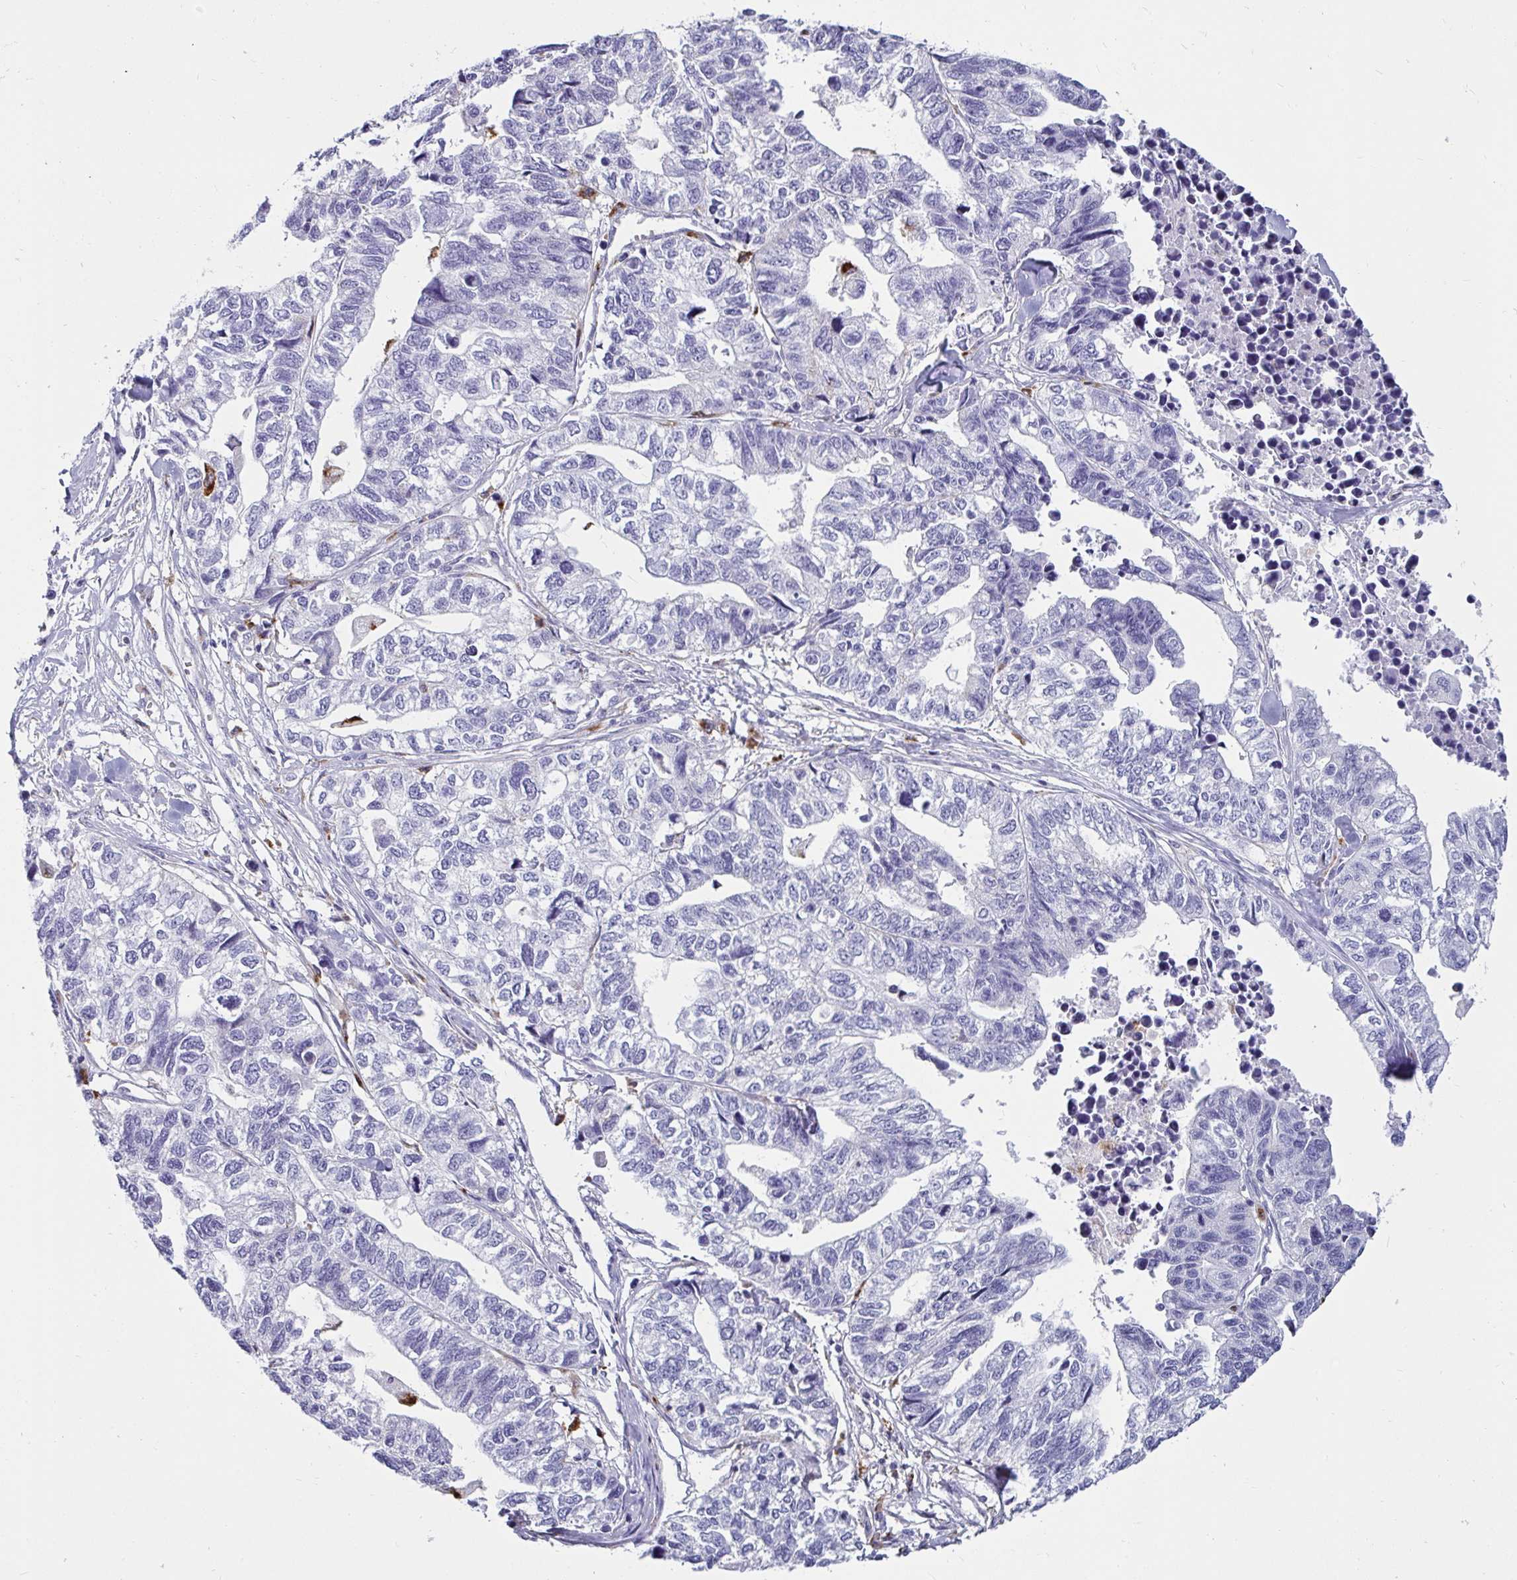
{"staining": {"intensity": "negative", "quantity": "none", "location": "none"}, "tissue": "stomach cancer", "cell_type": "Tumor cells", "image_type": "cancer", "snomed": [{"axis": "morphology", "description": "Adenocarcinoma, NOS"}, {"axis": "topography", "description": "Stomach, upper"}], "caption": "Immunohistochemical staining of human stomach adenocarcinoma exhibits no significant staining in tumor cells. The staining was performed using DAB (3,3'-diaminobenzidine) to visualize the protein expression in brown, while the nuclei were stained in blue with hematoxylin (Magnification: 20x).", "gene": "CTSZ", "patient": {"sex": "female", "age": 67}}